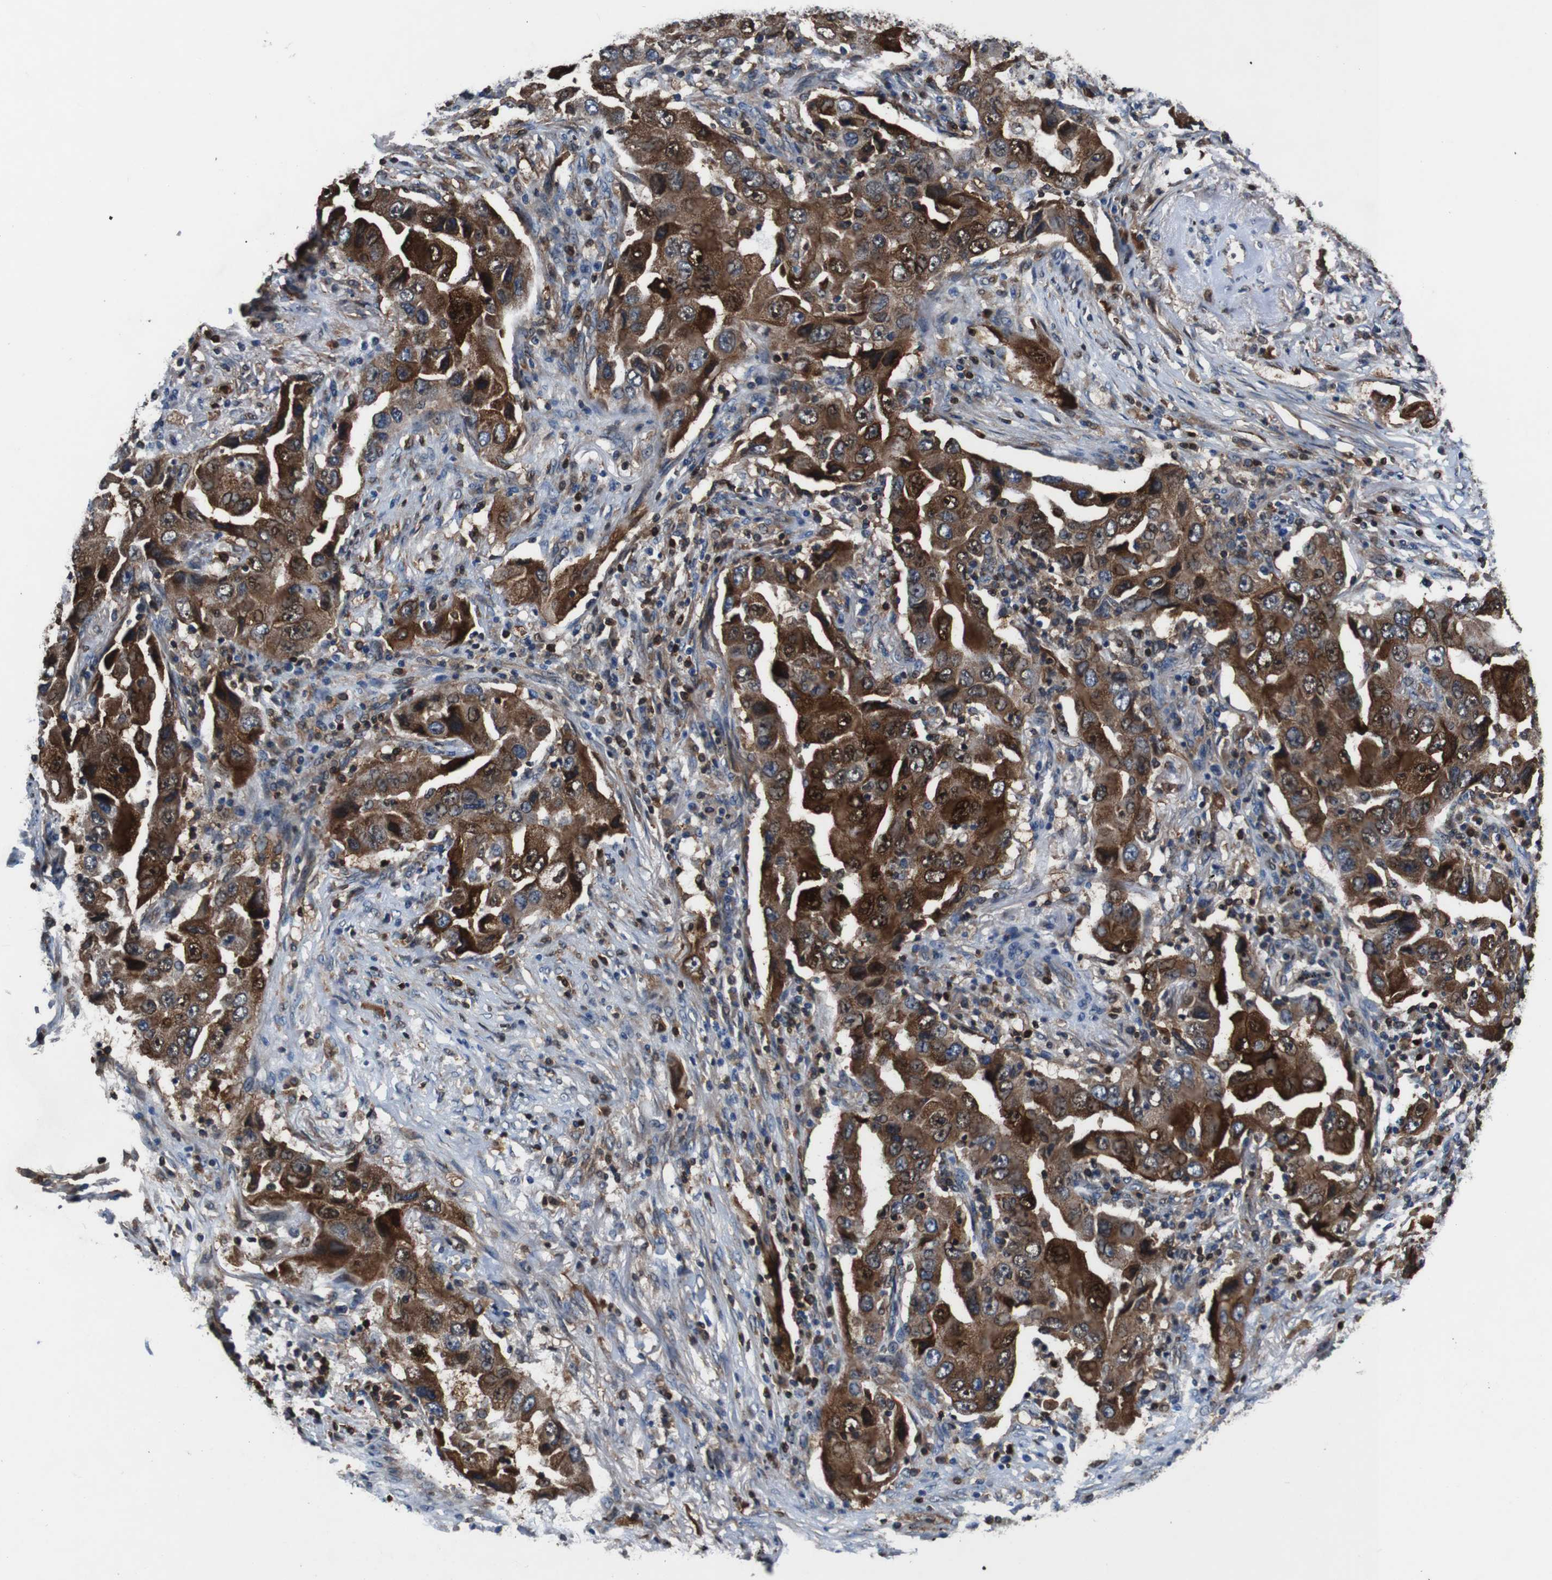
{"staining": {"intensity": "strong", "quantity": ">75%", "location": "cytoplasmic/membranous,nuclear"}, "tissue": "lung cancer", "cell_type": "Tumor cells", "image_type": "cancer", "snomed": [{"axis": "morphology", "description": "Adenocarcinoma, NOS"}, {"axis": "topography", "description": "Lung"}], "caption": "The micrograph demonstrates staining of lung adenocarcinoma, revealing strong cytoplasmic/membranous and nuclear protein staining (brown color) within tumor cells.", "gene": "ANXA1", "patient": {"sex": "female", "age": 65}}